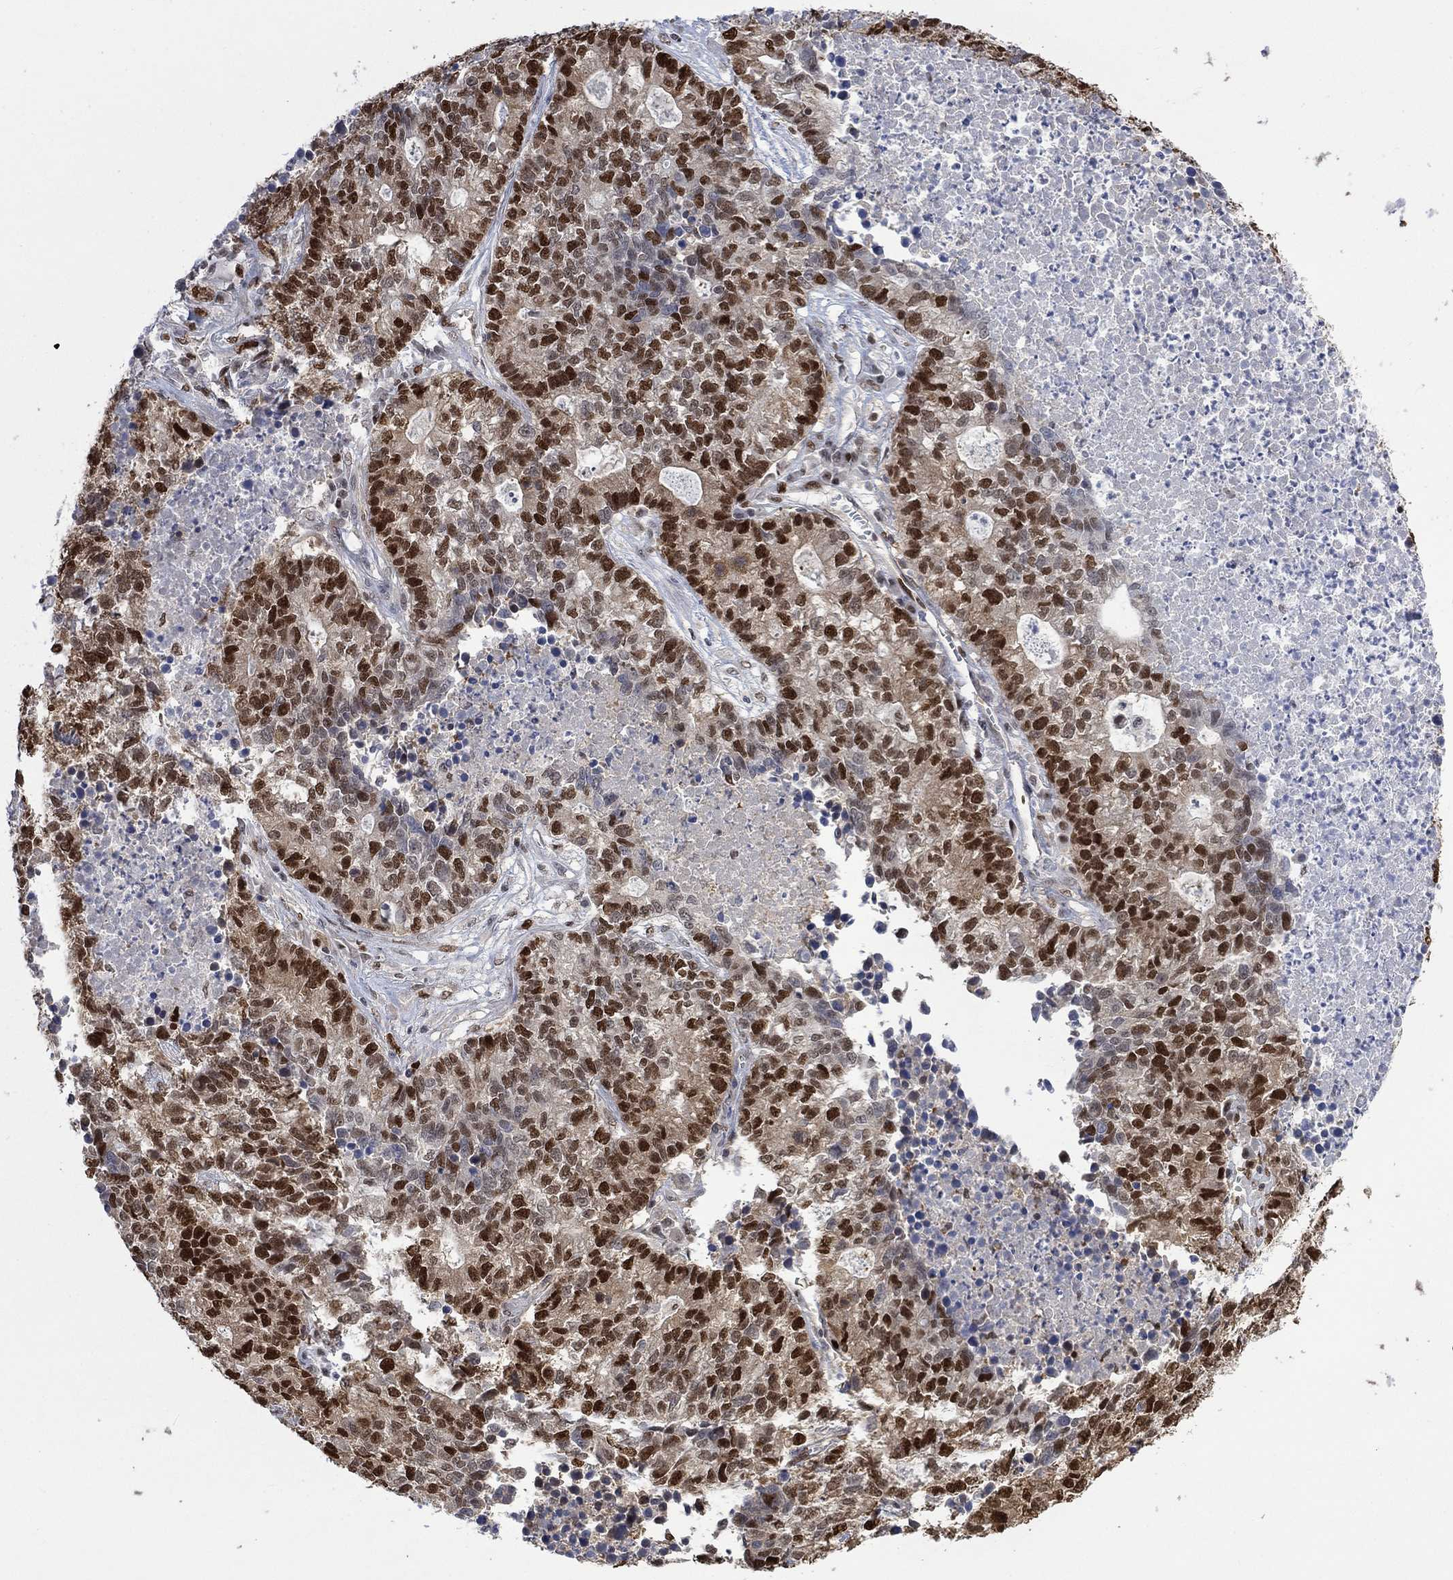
{"staining": {"intensity": "strong", "quantity": "25%-75%", "location": "nuclear"}, "tissue": "lung cancer", "cell_type": "Tumor cells", "image_type": "cancer", "snomed": [{"axis": "morphology", "description": "Adenocarcinoma, NOS"}, {"axis": "topography", "description": "Lung"}], "caption": "A high-resolution photomicrograph shows IHC staining of adenocarcinoma (lung), which demonstrates strong nuclear expression in about 25%-75% of tumor cells.", "gene": "RAD54L2", "patient": {"sex": "male", "age": 57}}